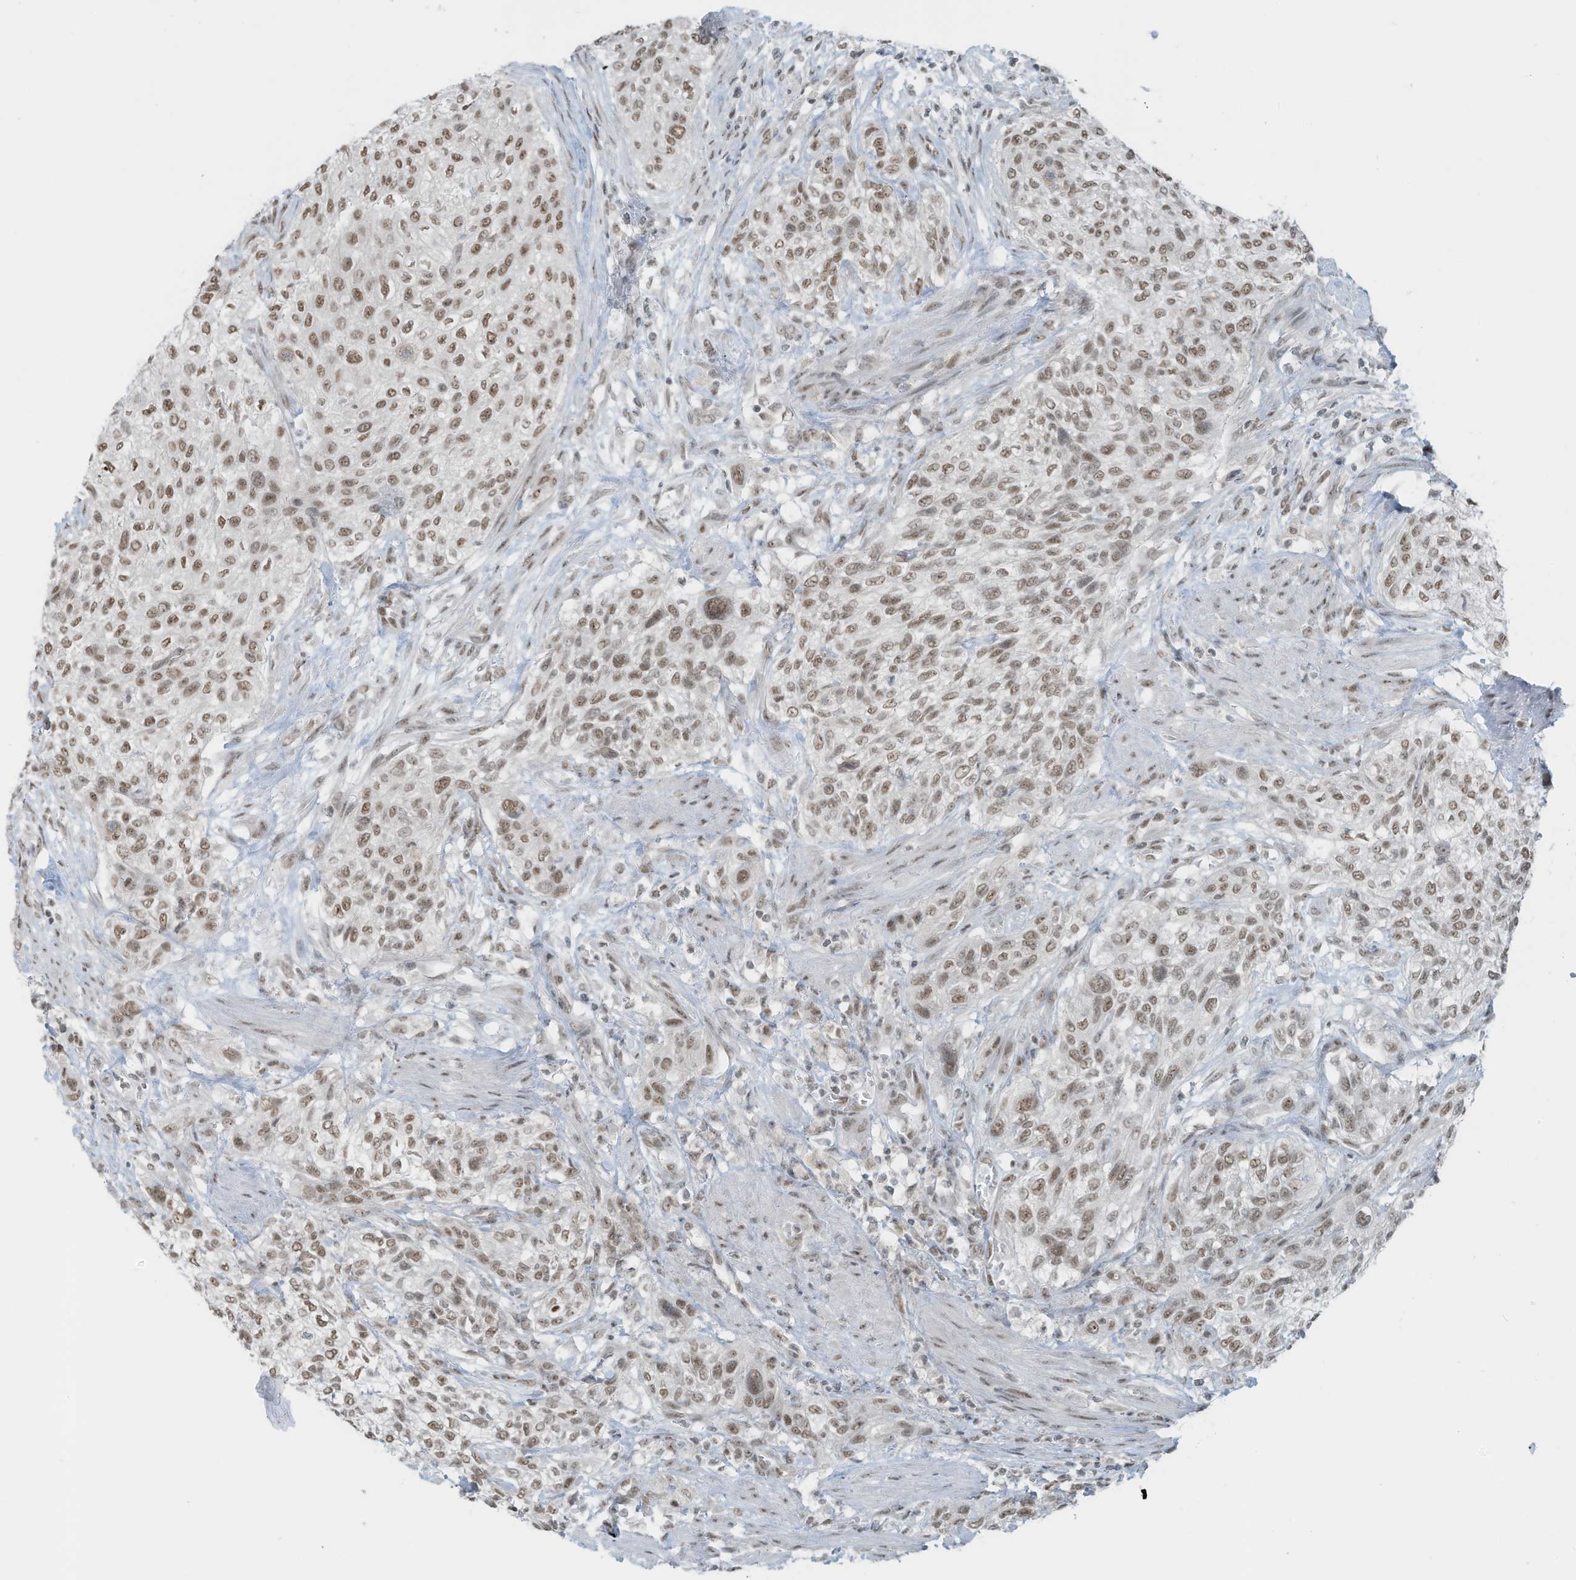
{"staining": {"intensity": "moderate", "quantity": ">75%", "location": "nuclear"}, "tissue": "urothelial cancer", "cell_type": "Tumor cells", "image_type": "cancer", "snomed": [{"axis": "morphology", "description": "Urothelial carcinoma, High grade"}, {"axis": "topography", "description": "Urinary bladder"}], "caption": "Immunohistochemical staining of human high-grade urothelial carcinoma demonstrates medium levels of moderate nuclear protein staining in approximately >75% of tumor cells.", "gene": "WRNIP1", "patient": {"sex": "male", "age": 35}}